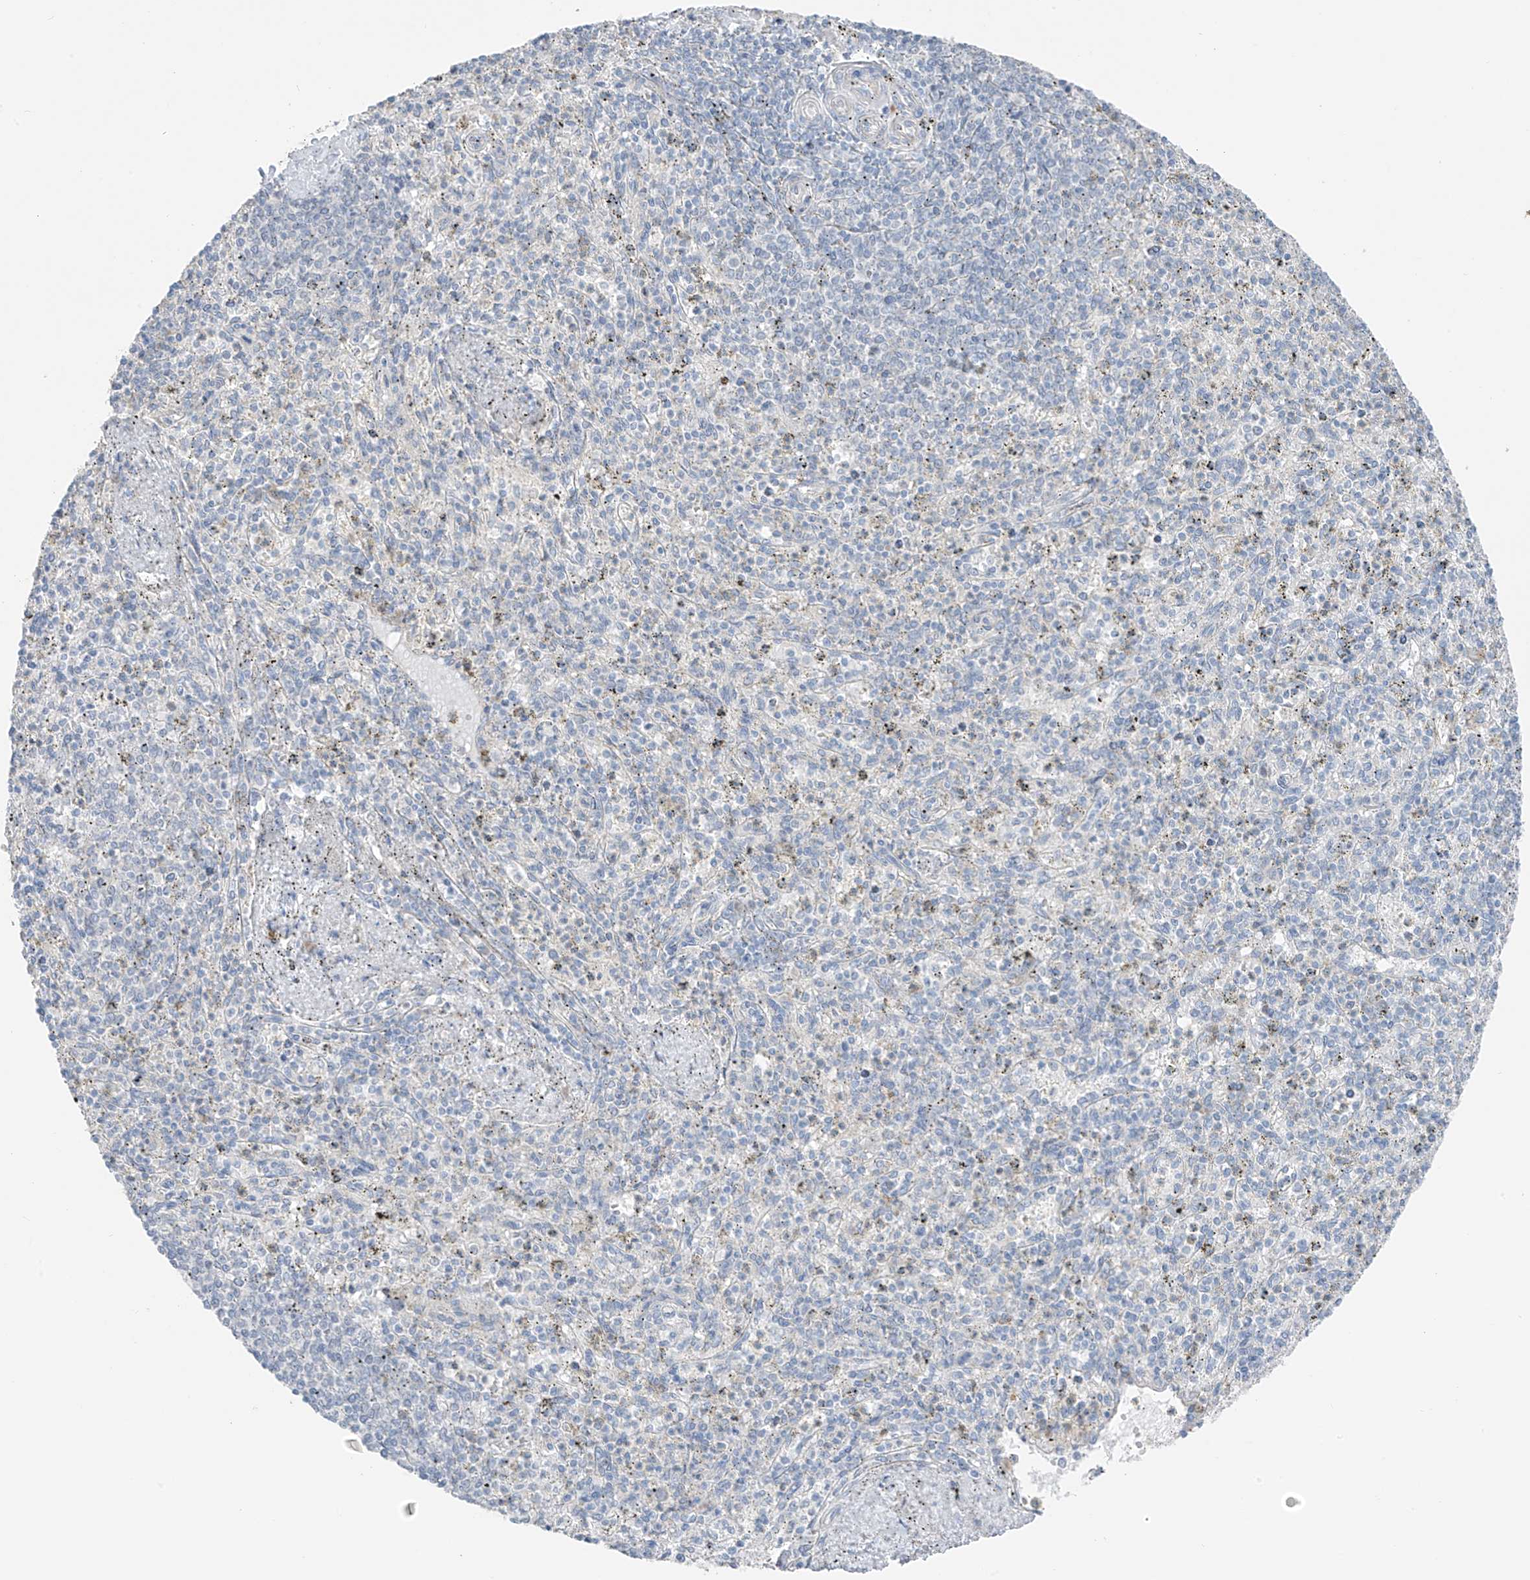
{"staining": {"intensity": "negative", "quantity": "none", "location": "none"}, "tissue": "spleen", "cell_type": "Cells in red pulp", "image_type": "normal", "snomed": [{"axis": "morphology", "description": "Normal tissue, NOS"}, {"axis": "topography", "description": "Spleen"}], "caption": "This is an immunohistochemistry (IHC) photomicrograph of normal human spleen. There is no expression in cells in red pulp.", "gene": "NALCN", "patient": {"sex": "male", "age": 72}}